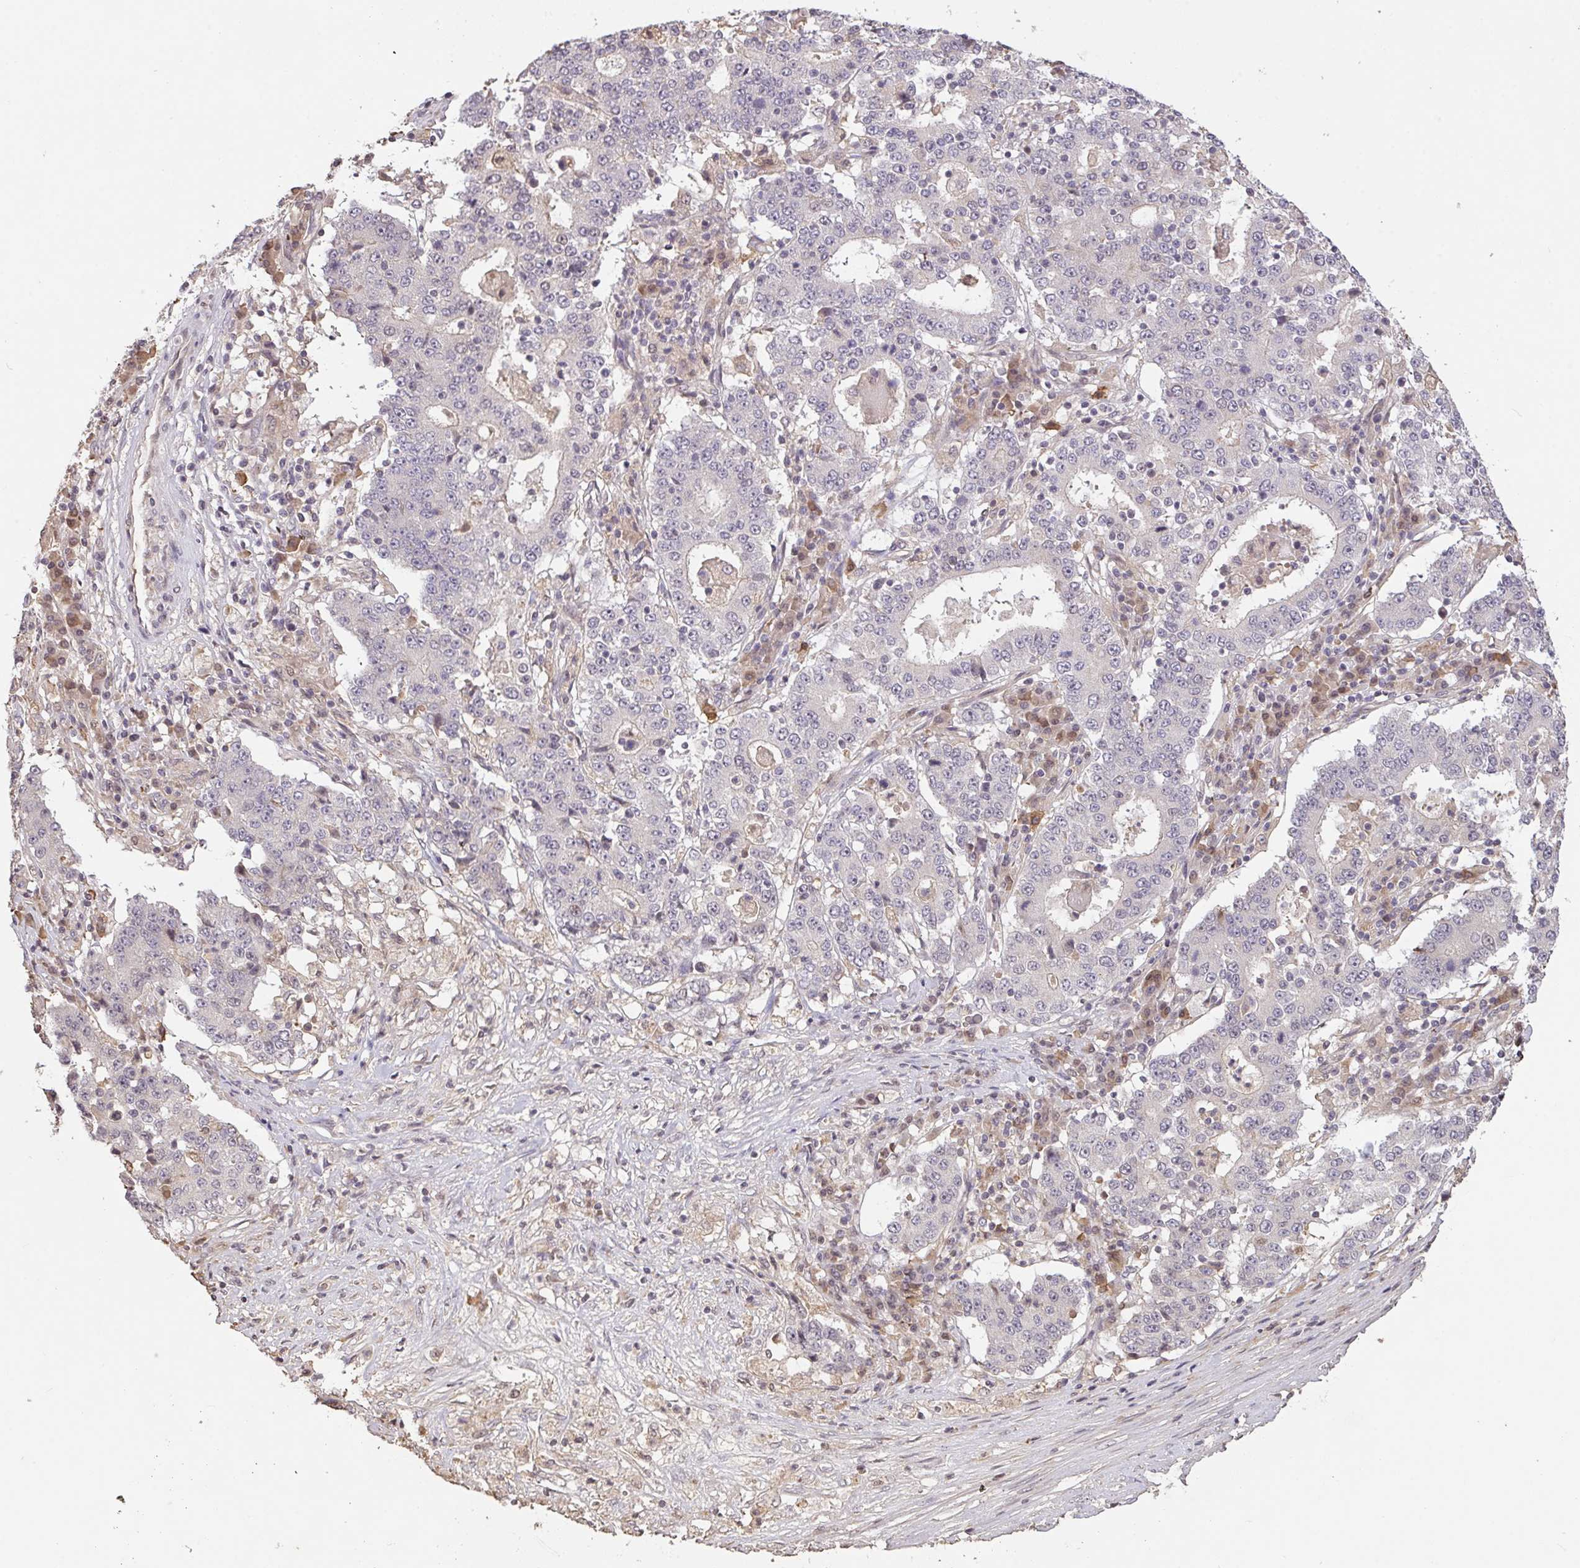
{"staining": {"intensity": "negative", "quantity": "none", "location": "none"}, "tissue": "stomach cancer", "cell_type": "Tumor cells", "image_type": "cancer", "snomed": [{"axis": "morphology", "description": "Adenocarcinoma, NOS"}, {"axis": "topography", "description": "Stomach"}], "caption": "Immunohistochemistry (IHC) photomicrograph of neoplastic tissue: stomach adenocarcinoma stained with DAB shows no significant protein expression in tumor cells. (Brightfield microscopy of DAB (3,3'-diaminobenzidine) immunohistochemistry at high magnification).", "gene": "FCER1A", "patient": {"sex": "male", "age": 59}}